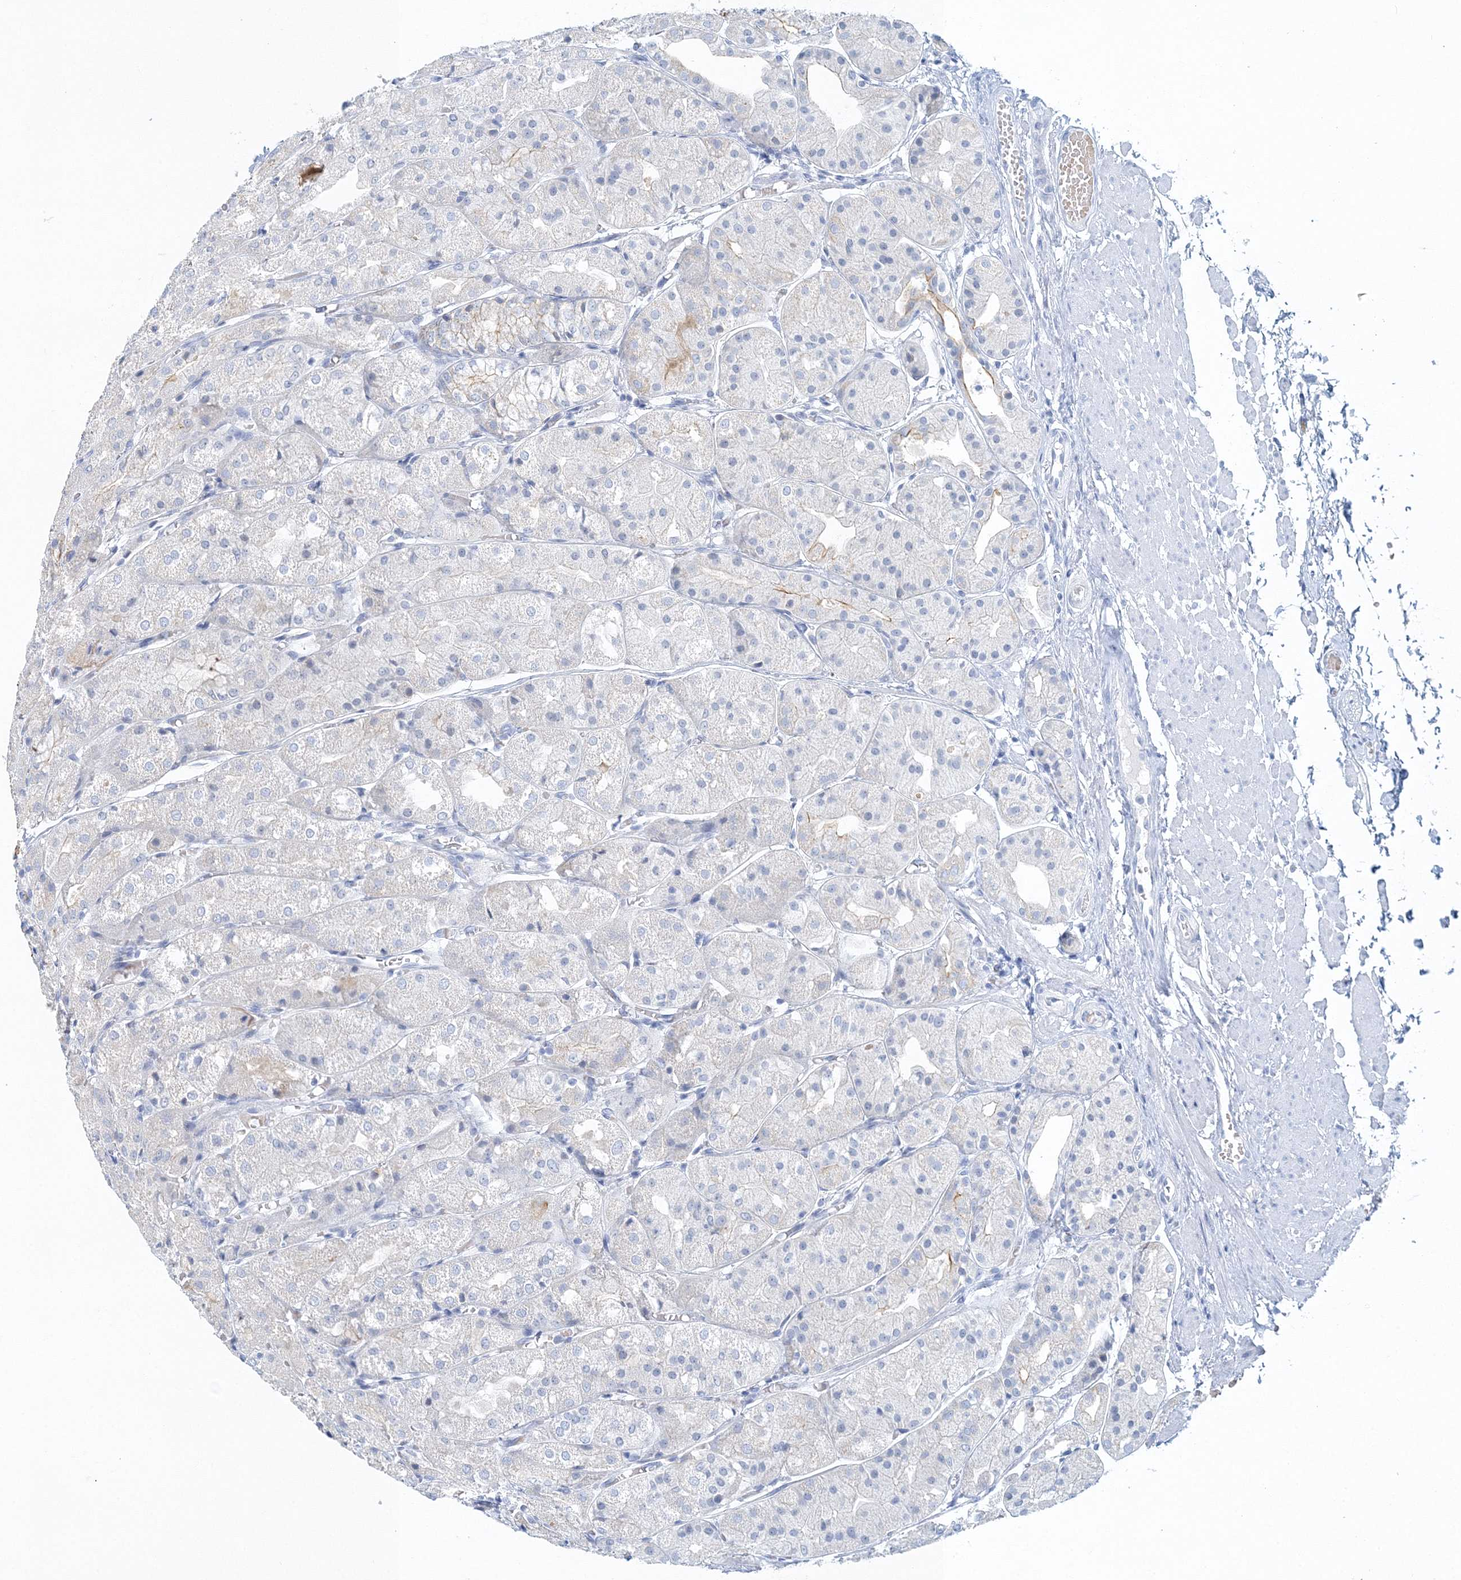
{"staining": {"intensity": "negative", "quantity": "none", "location": "none"}, "tissue": "stomach", "cell_type": "Glandular cells", "image_type": "normal", "snomed": [{"axis": "morphology", "description": "Normal tissue, NOS"}, {"axis": "topography", "description": "Stomach, upper"}], "caption": "DAB immunohistochemical staining of benign human stomach exhibits no significant expression in glandular cells. (DAB IHC visualized using brightfield microscopy, high magnification).", "gene": "VILL", "patient": {"sex": "male", "age": 72}}